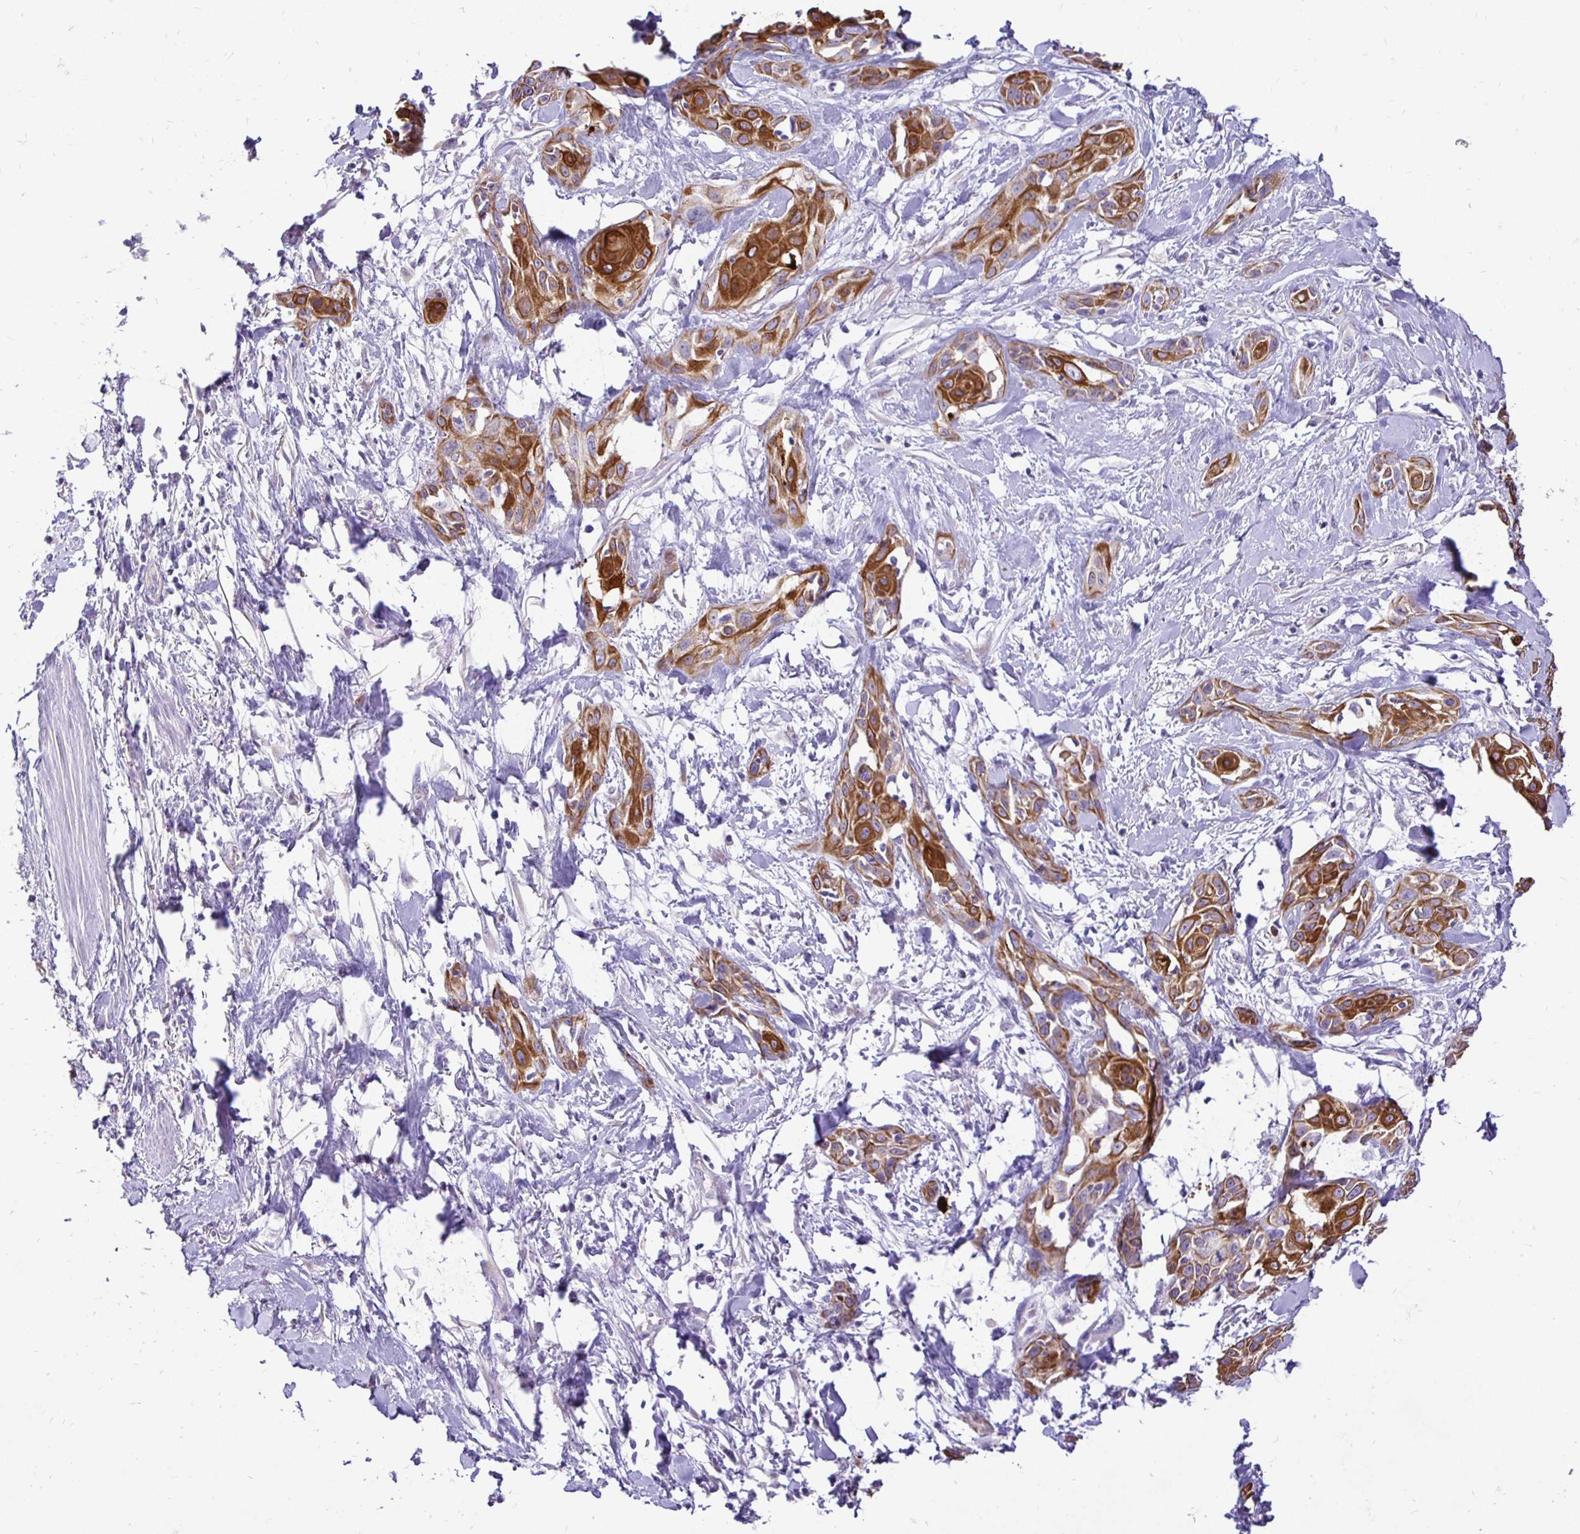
{"staining": {"intensity": "strong", "quantity": ">75%", "location": "cytoplasmic/membranous"}, "tissue": "skin cancer", "cell_type": "Tumor cells", "image_type": "cancer", "snomed": [{"axis": "morphology", "description": "Squamous cell carcinoma, NOS"}, {"axis": "topography", "description": "Skin"}, {"axis": "topography", "description": "Anal"}], "caption": "Skin cancer stained for a protein displays strong cytoplasmic/membranous positivity in tumor cells. (brown staining indicates protein expression, while blue staining denotes nuclei).", "gene": "TAF1D", "patient": {"sex": "male", "age": 64}}